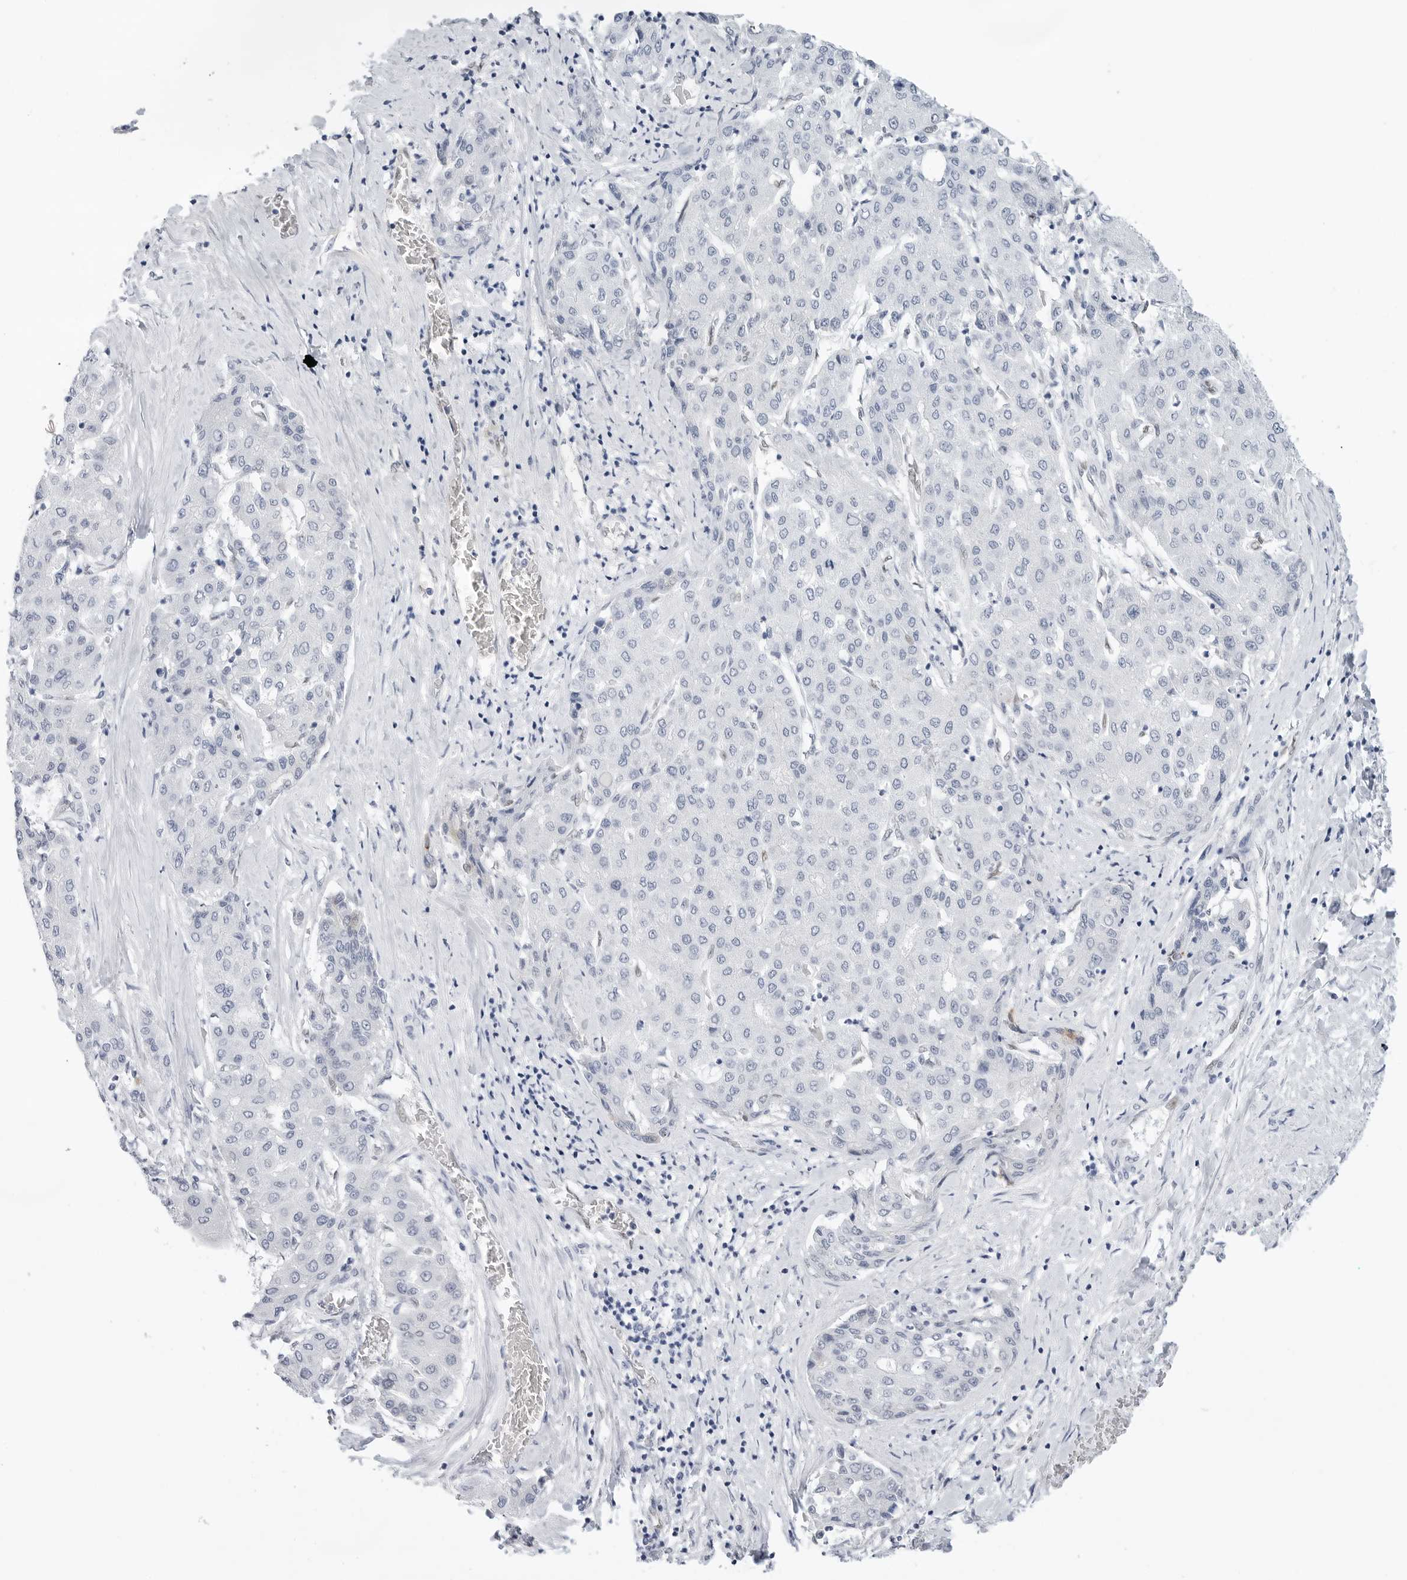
{"staining": {"intensity": "negative", "quantity": "none", "location": "none"}, "tissue": "liver cancer", "cell_type": "Tumor cells", "image_type": "cancer", "snomed": [{"axis": "morphology", "description": "Carcinoma, Hepatocellular, NOS"}, {"axis": "topography", "description": "Liver"}], "caption": "The histopathology image shows no significant expression in tumor cells of hepatocellular carcinoma (liver).", "gene": "SLC19A1", "patient": {"sex": "male", "age": 65}}